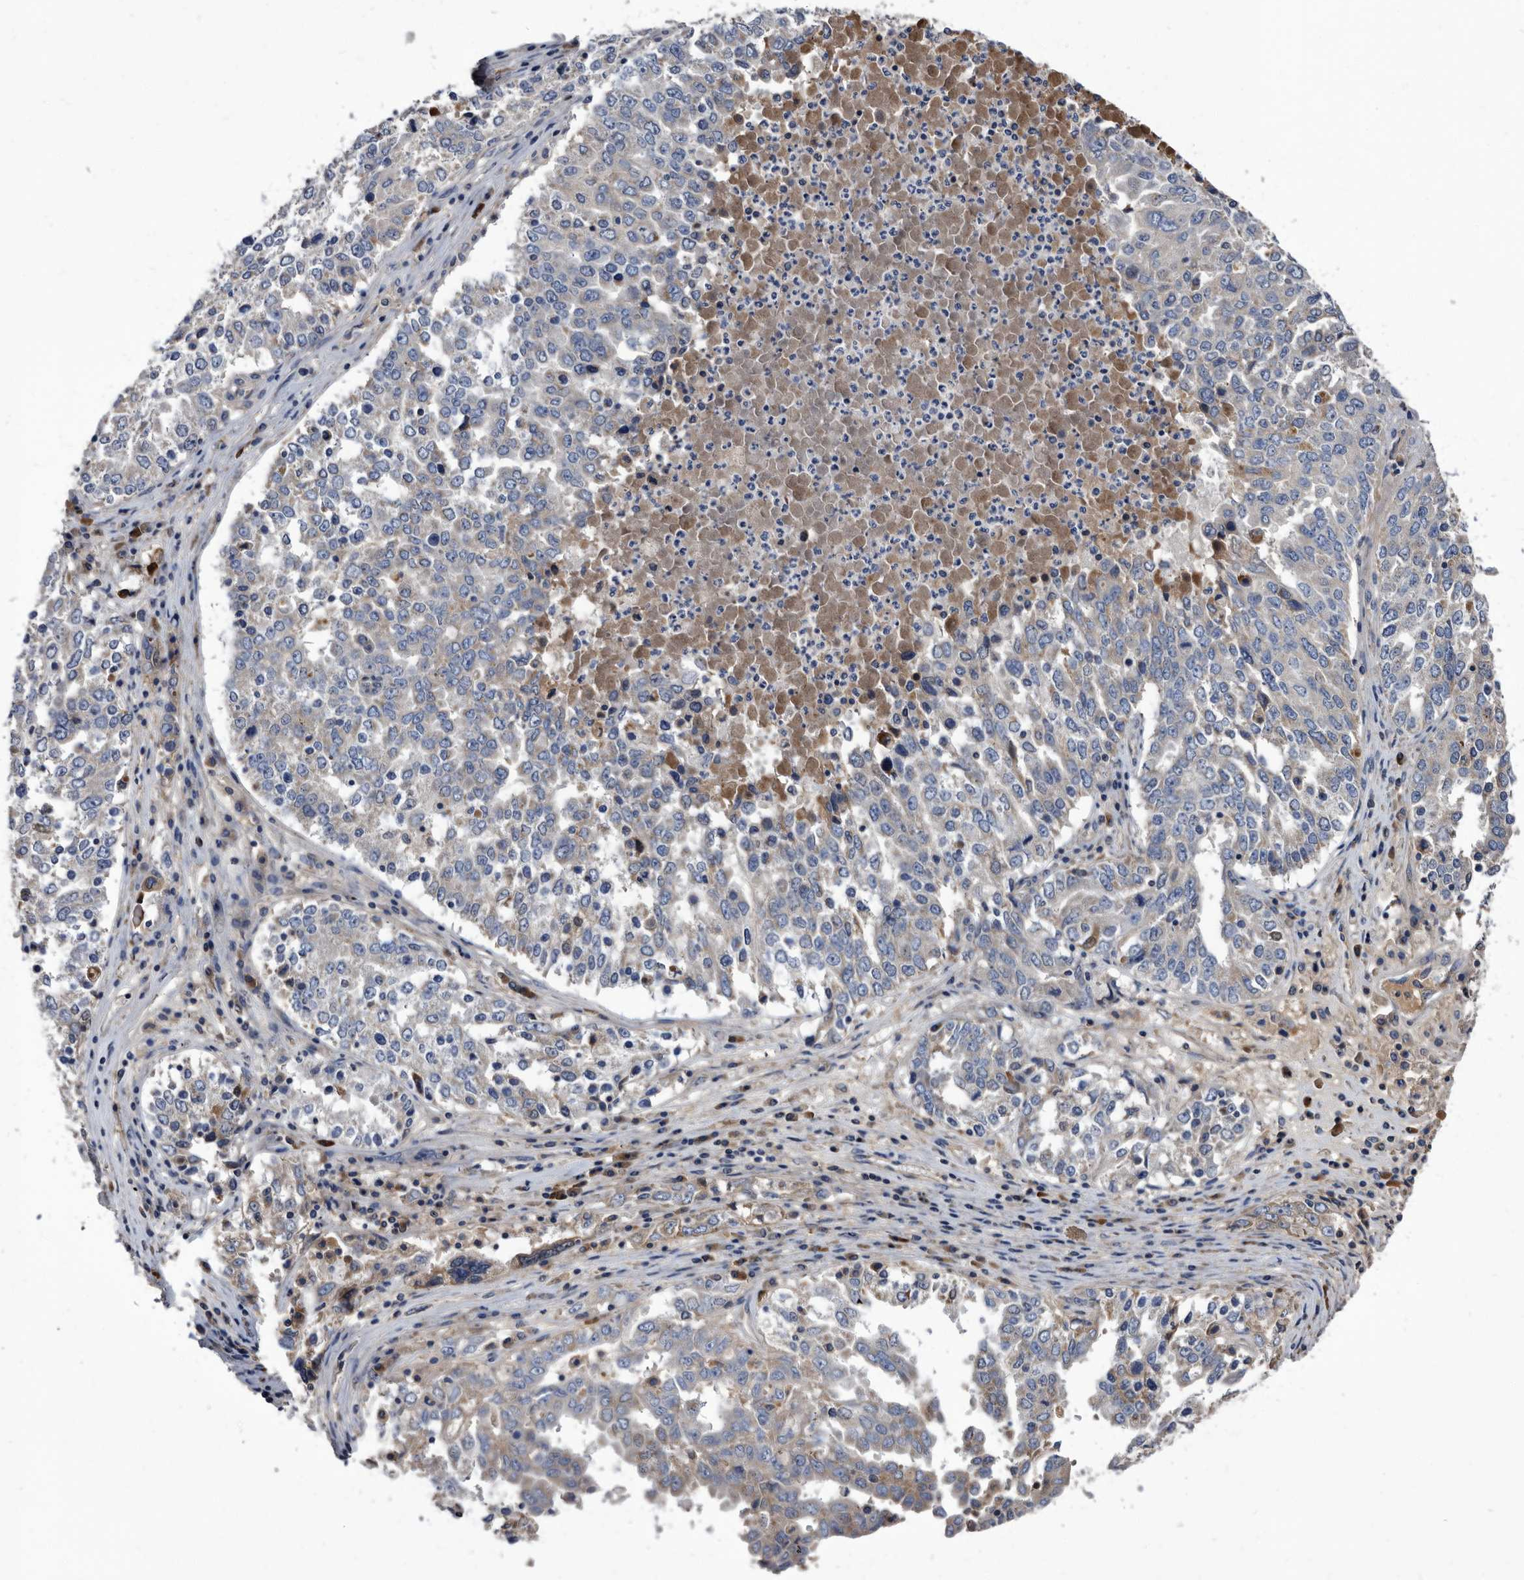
{"staining": {"intensity": "weak", "quantity": "<25%", "location": "cytoplasmic/membranous"}, "tissue": "ovarian cancer", "cell_type": "Tumor cells", "image_type": "cancer", "snomed": [{"axis": "morphology", "description": "Carcinoma, endometroid"}, {"axis": "topography", "description": "Ovary"}], "caption": "Tumor cells show no significant protein staining in ovarian cancer.", "gene": "DTNBP1", "patient": {"sex": "female", "age": 62}}